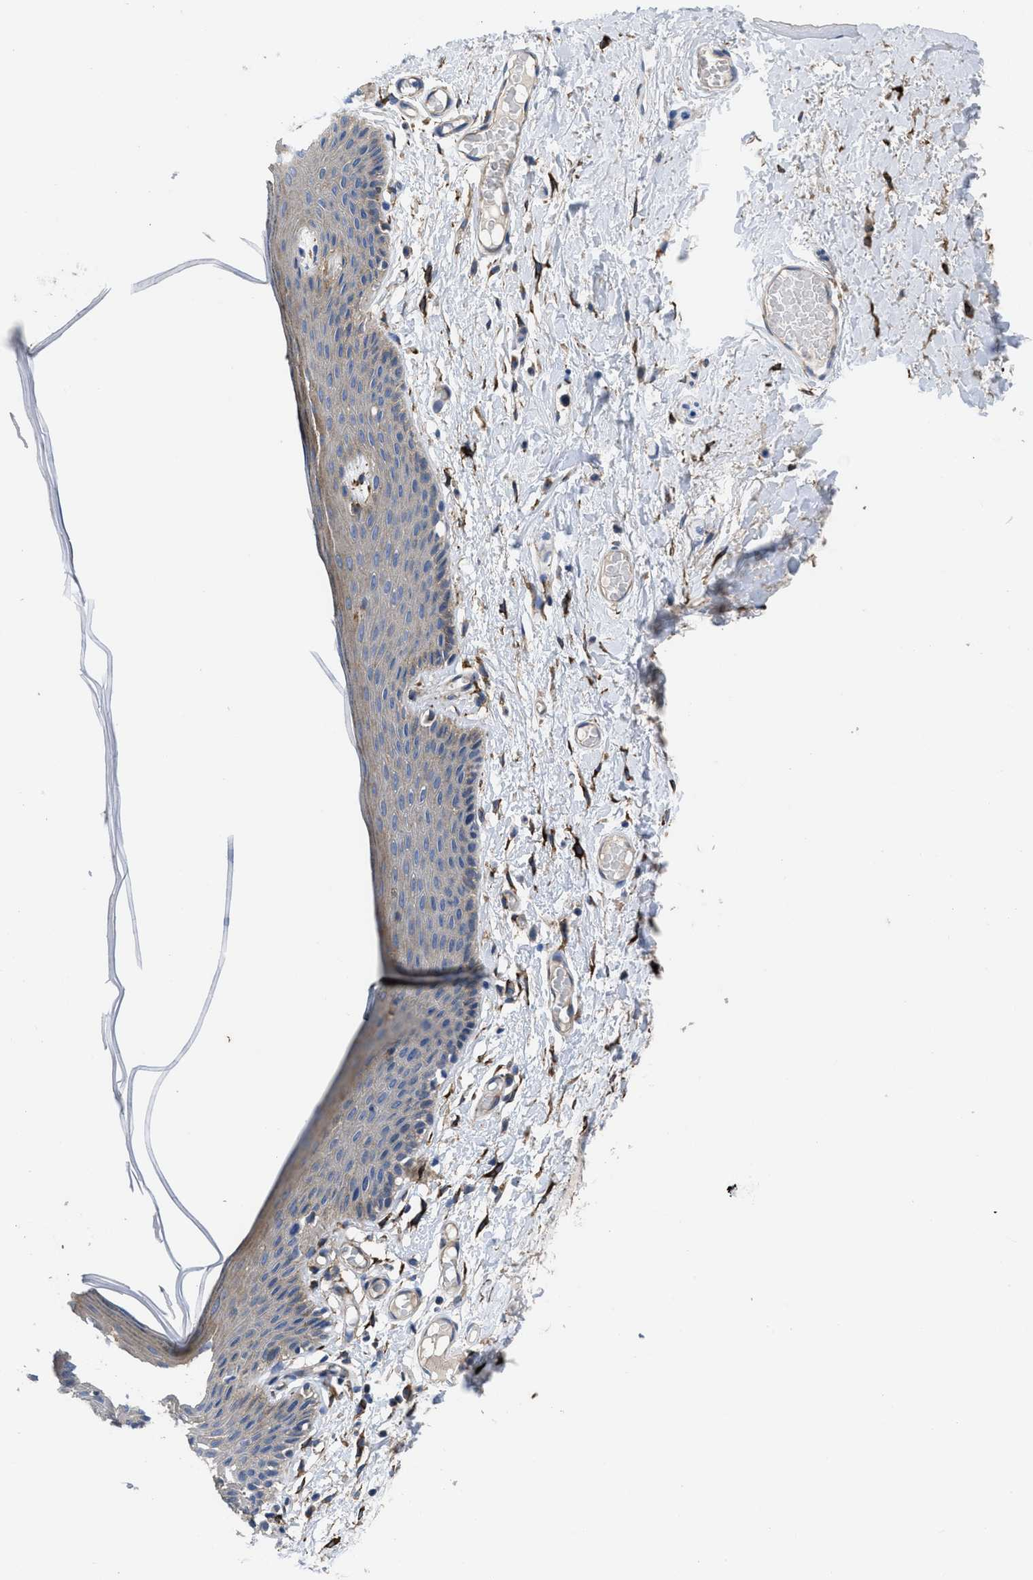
{"staining": {"intensity": "moderate", "quantity": ">75%", "location": "cytoplasmic/membranous"}, "tissue": "skin", "cell_type": "Epidermal cells", "image_type": "normal", "snomed": [{"axis": "morphology", "description": "Normal tissue, NOS"}, {"axis": "topography", "description": "Vulva"}], "caption": "Epidermal cells display medium levels of moderate cytoplasmic/membranous positivity in approximately >75% of cells in benign human skin. Using DAB (brown) and hematoxylin (blue) stains, captured at high magnification using brightfield microscopy.", "gene": "SQLE", "patient": {"sex": "female", "age": 54}}